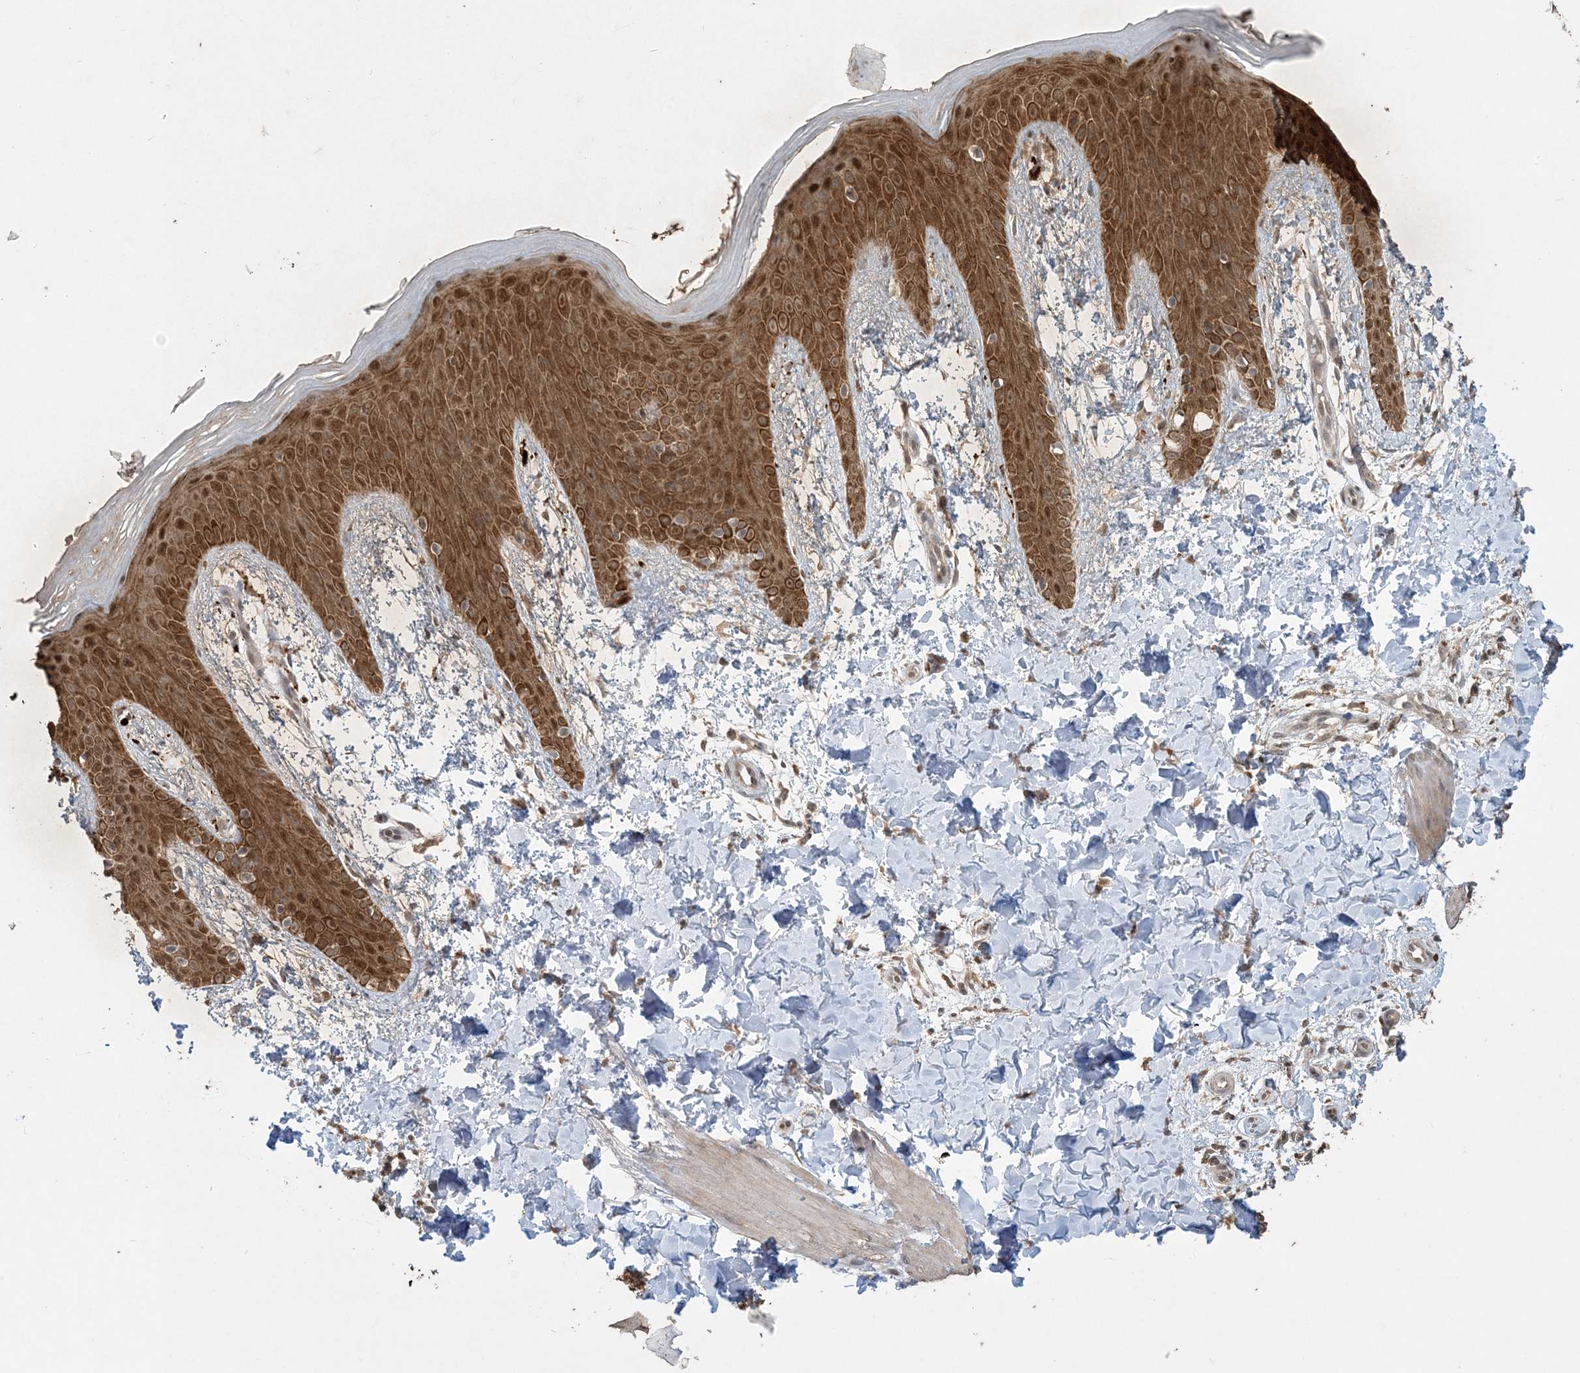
{"staining": {"intensity": "moderate", "quantity": ">75%", "location": "cytoplasmic/membranous"}, "tissue": "skin", "cell_type": "Fibroblasts", "image_type": "normal", "snomed": [{"axis": "morphology", "description": "Normal tissue, NOS"}, {"axis": "topography", "description": "Skin"}], "caption": "Skin stained with a brown dye reveals moderate cytoplasmic/membranous positive staining in about >75% of fibroblasts.", "gene": "EFCAB8", "patient": {"sex": "male", "age": 36}}